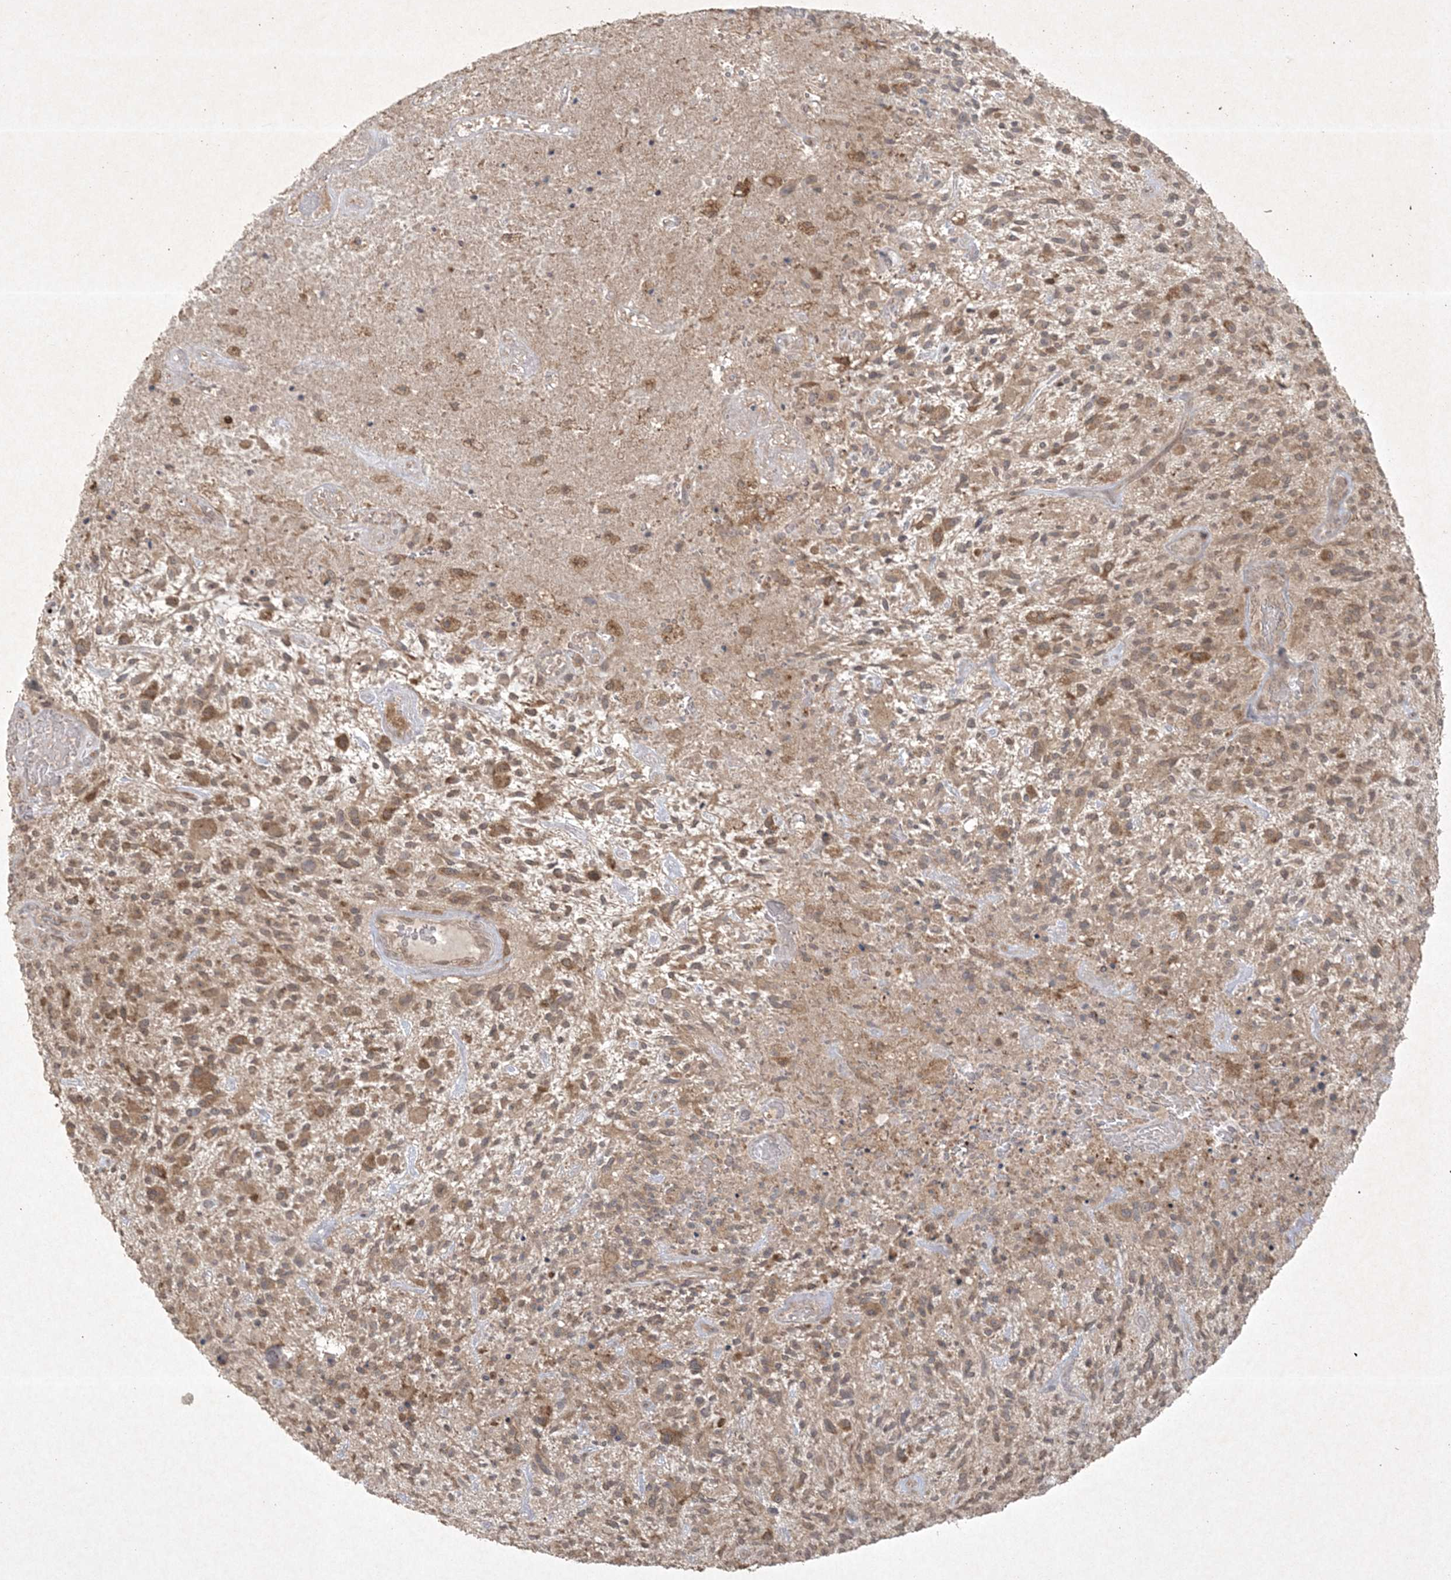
{"staining": {"intensity": "moderate", "quantity": ">75%", "location": "cytoplasmic/membranous,nuclear"}, "tissue": "glioma", "cell_type": "Tumor cells", "image_type": "cancer", "snomed": [{"axis": "morphology", "description": "Glioma, malignant, High grade"}, {"axis": "topography", "description": "Brain"}], "caption": "Tumor cells exhibit medium levels of moderate cytoplasmic/membranous and nuclear staining in about >75% of cells in human malignant glioma (high-grade).", "gene": "NRBP2", "patient": {"sex": "male", "age": 47}}